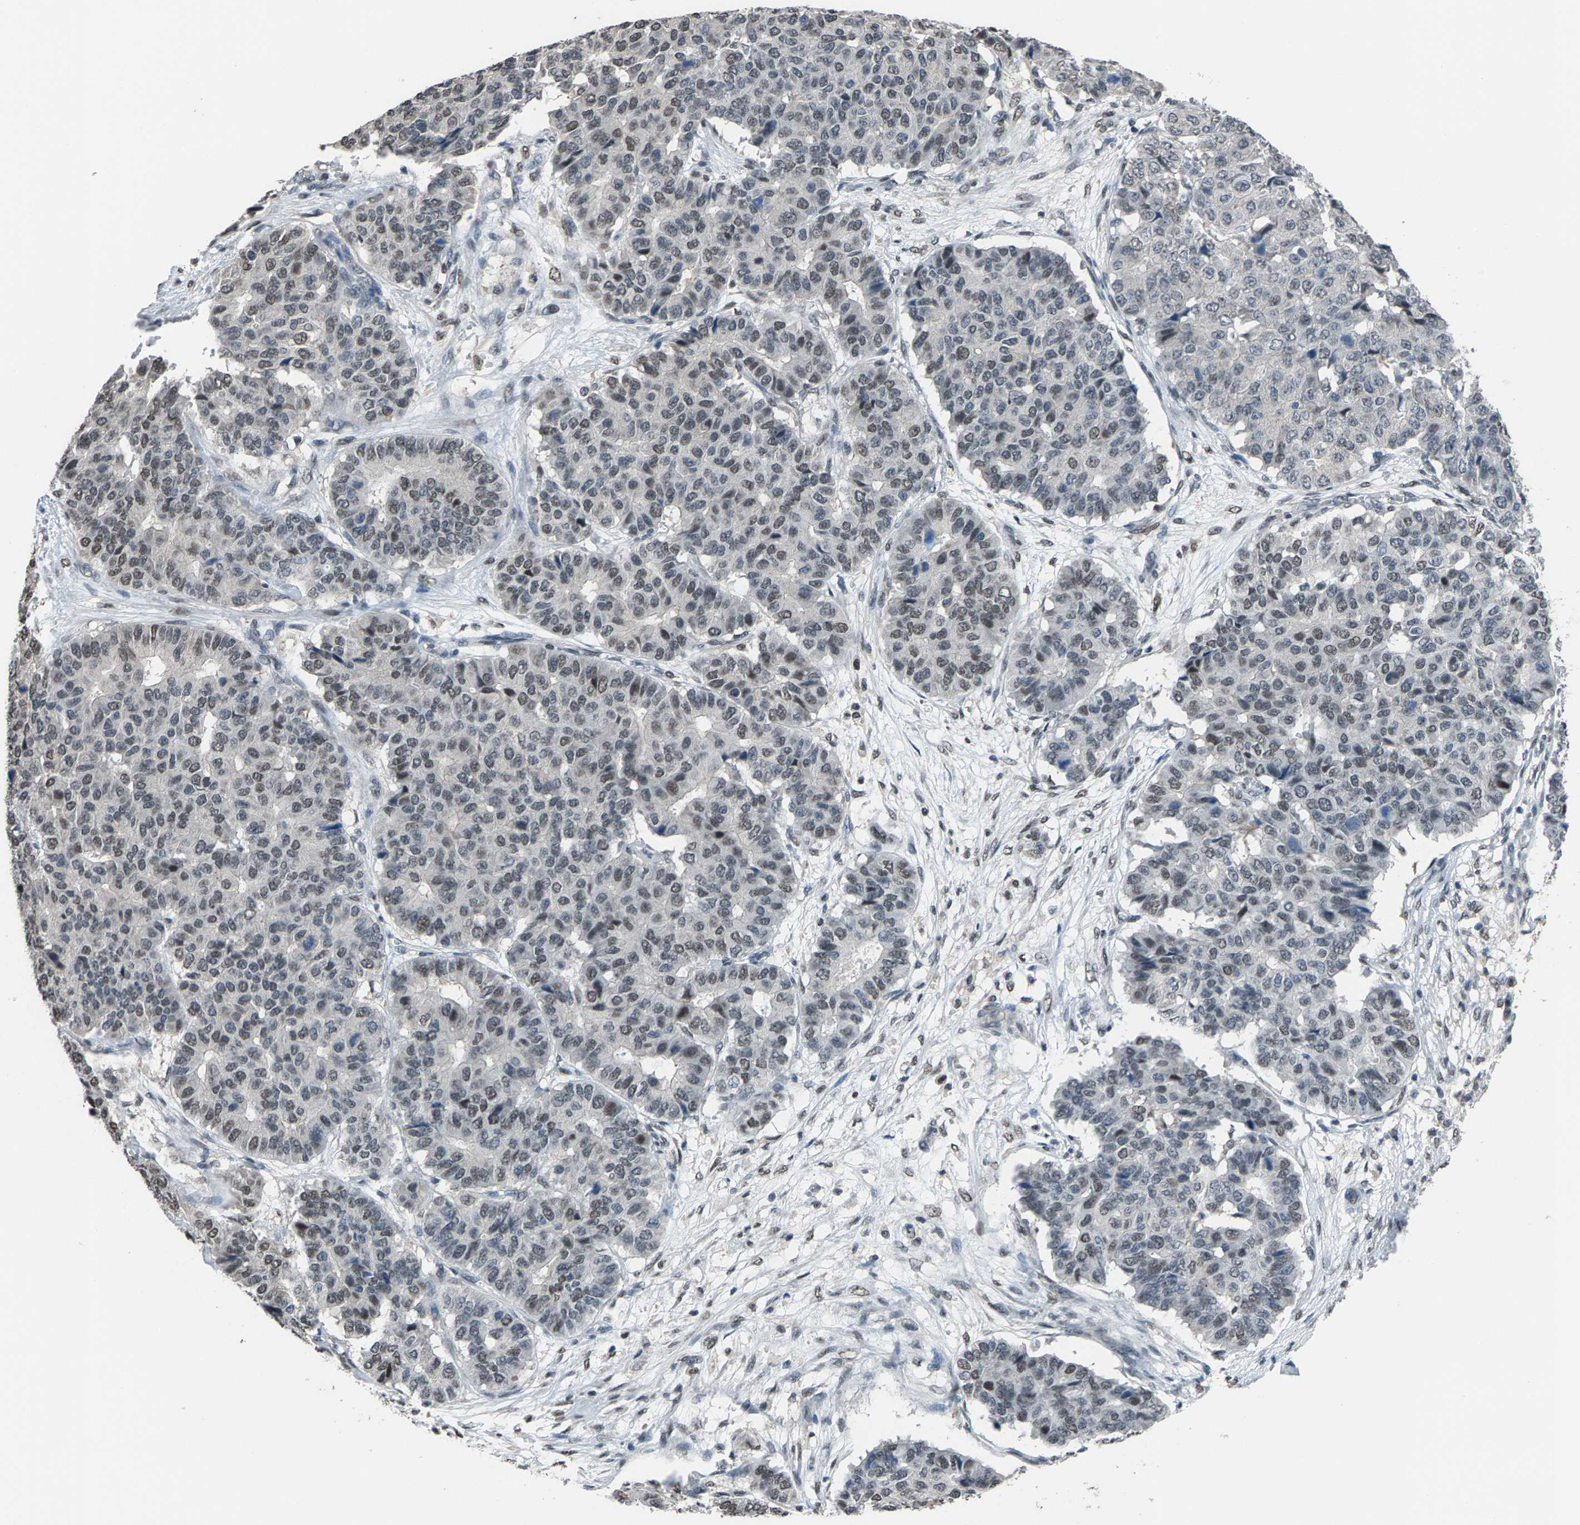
{"staining": {"intensity": "weak", "quantity": "25%-75%", "location": "nuclear"}, "tissue": "pancreatic cancer", "cell_type": "Tumor cells", "image_type": "cancer", "snomed": [{"axis": "morphology", "description": "Adenocarcinoma, NOS"}, {"axis": "topography", "description": "Pancreas"}], "caption": "Protein staining of pancreatic adenocarcinoma tissue reveals weak nuclear expression in about 25%-75% of tumor cells.", "gene": "ZNF276", "patient": {"sex": "male", "age": 50}}